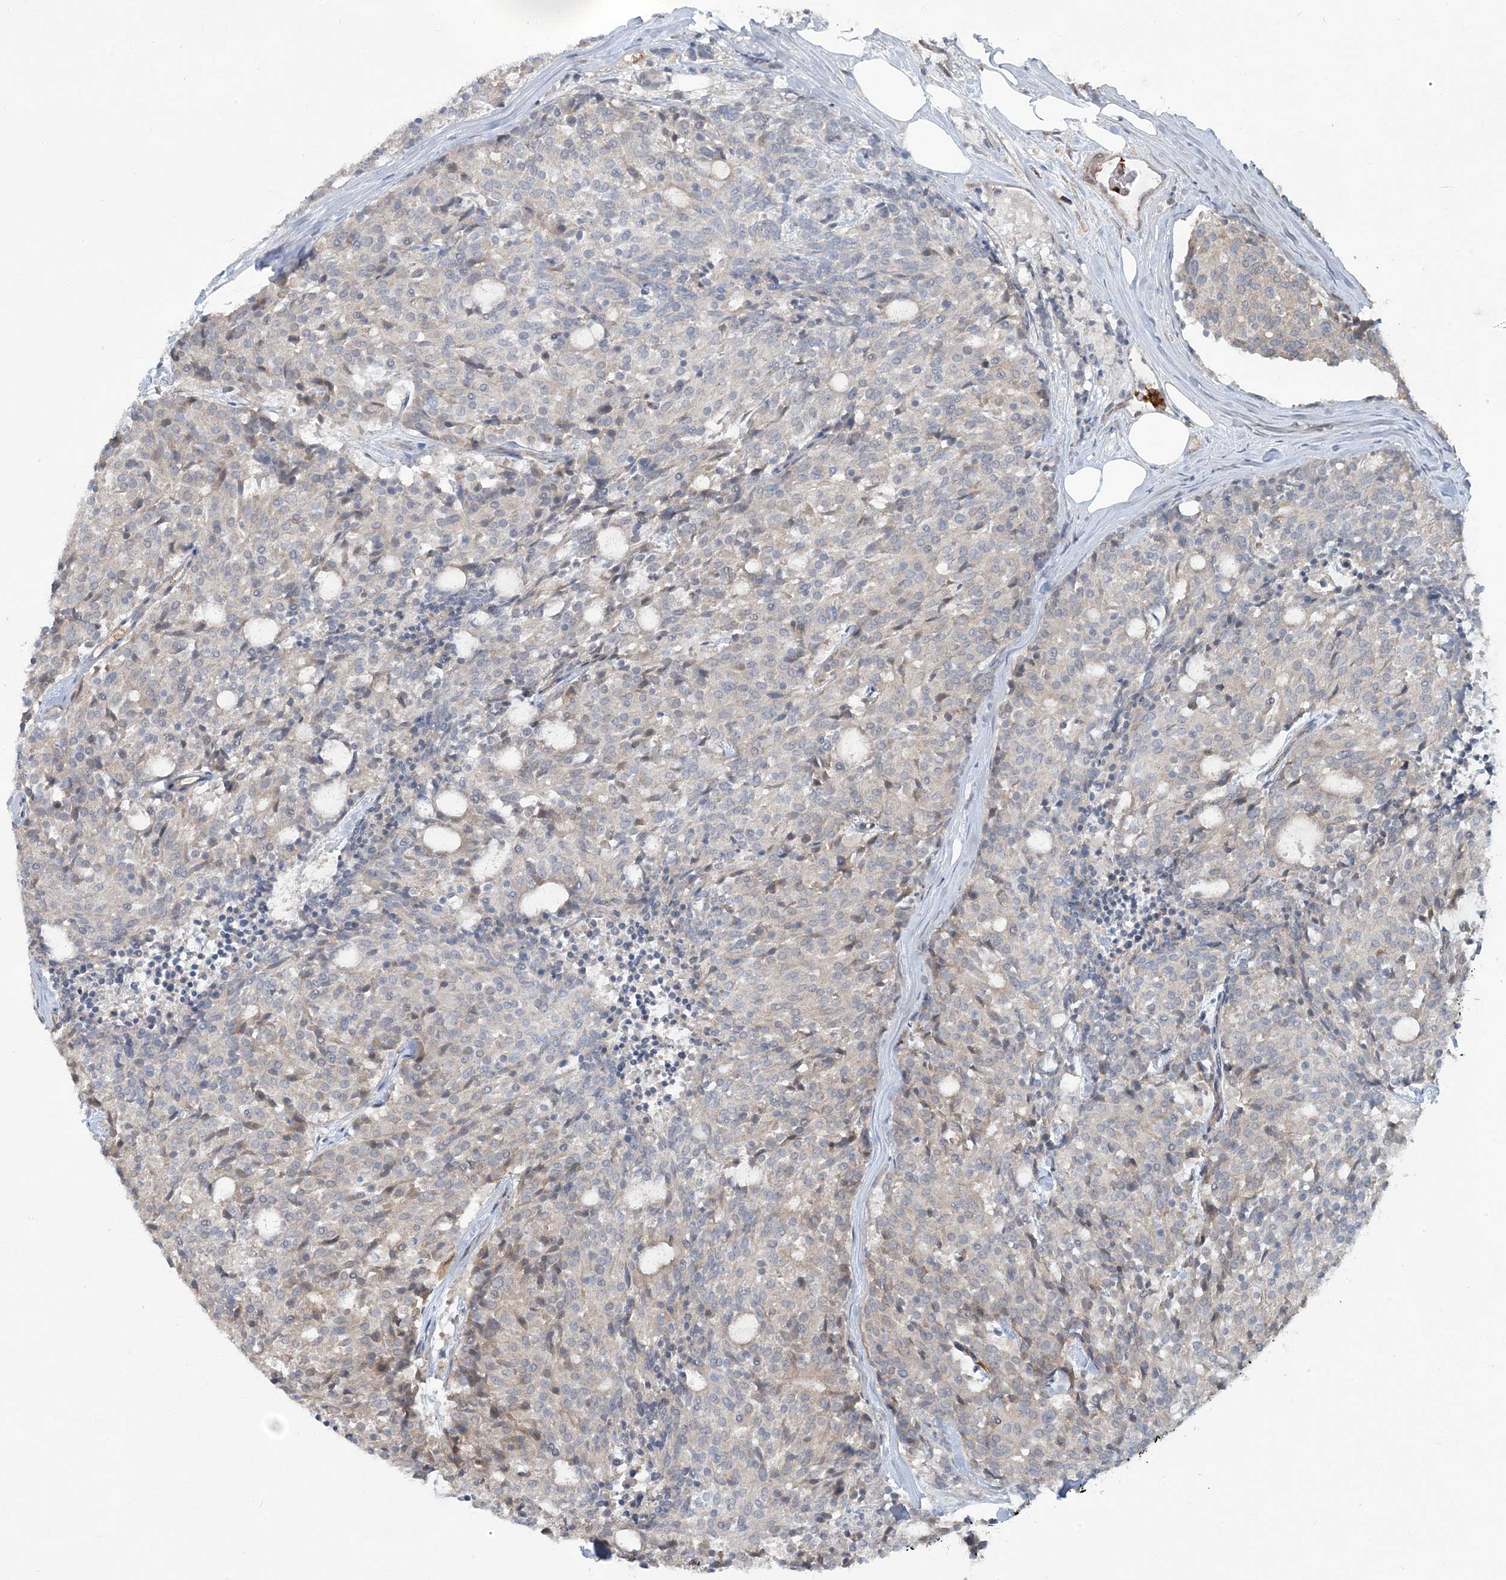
{"staining": {"intensity": "weak", "quantity": "<25%", "location": "cytoplasmic/membranous"}, "tissue": "carcinoid", "cell_type": "Tumor cells", "image_type": "cancer", "snomed": [{"axis": "morphology", "description": "Carcinoid, malignant, NOS"}, {"axis": "topography", "description": "Pancreas"}], "caption": "Immunohistochemical staining of human carcinoid demonstrates no significant expression in tumor cells.", "gene": "ERI2", "patient": {"sex": "female", "age": 54}}